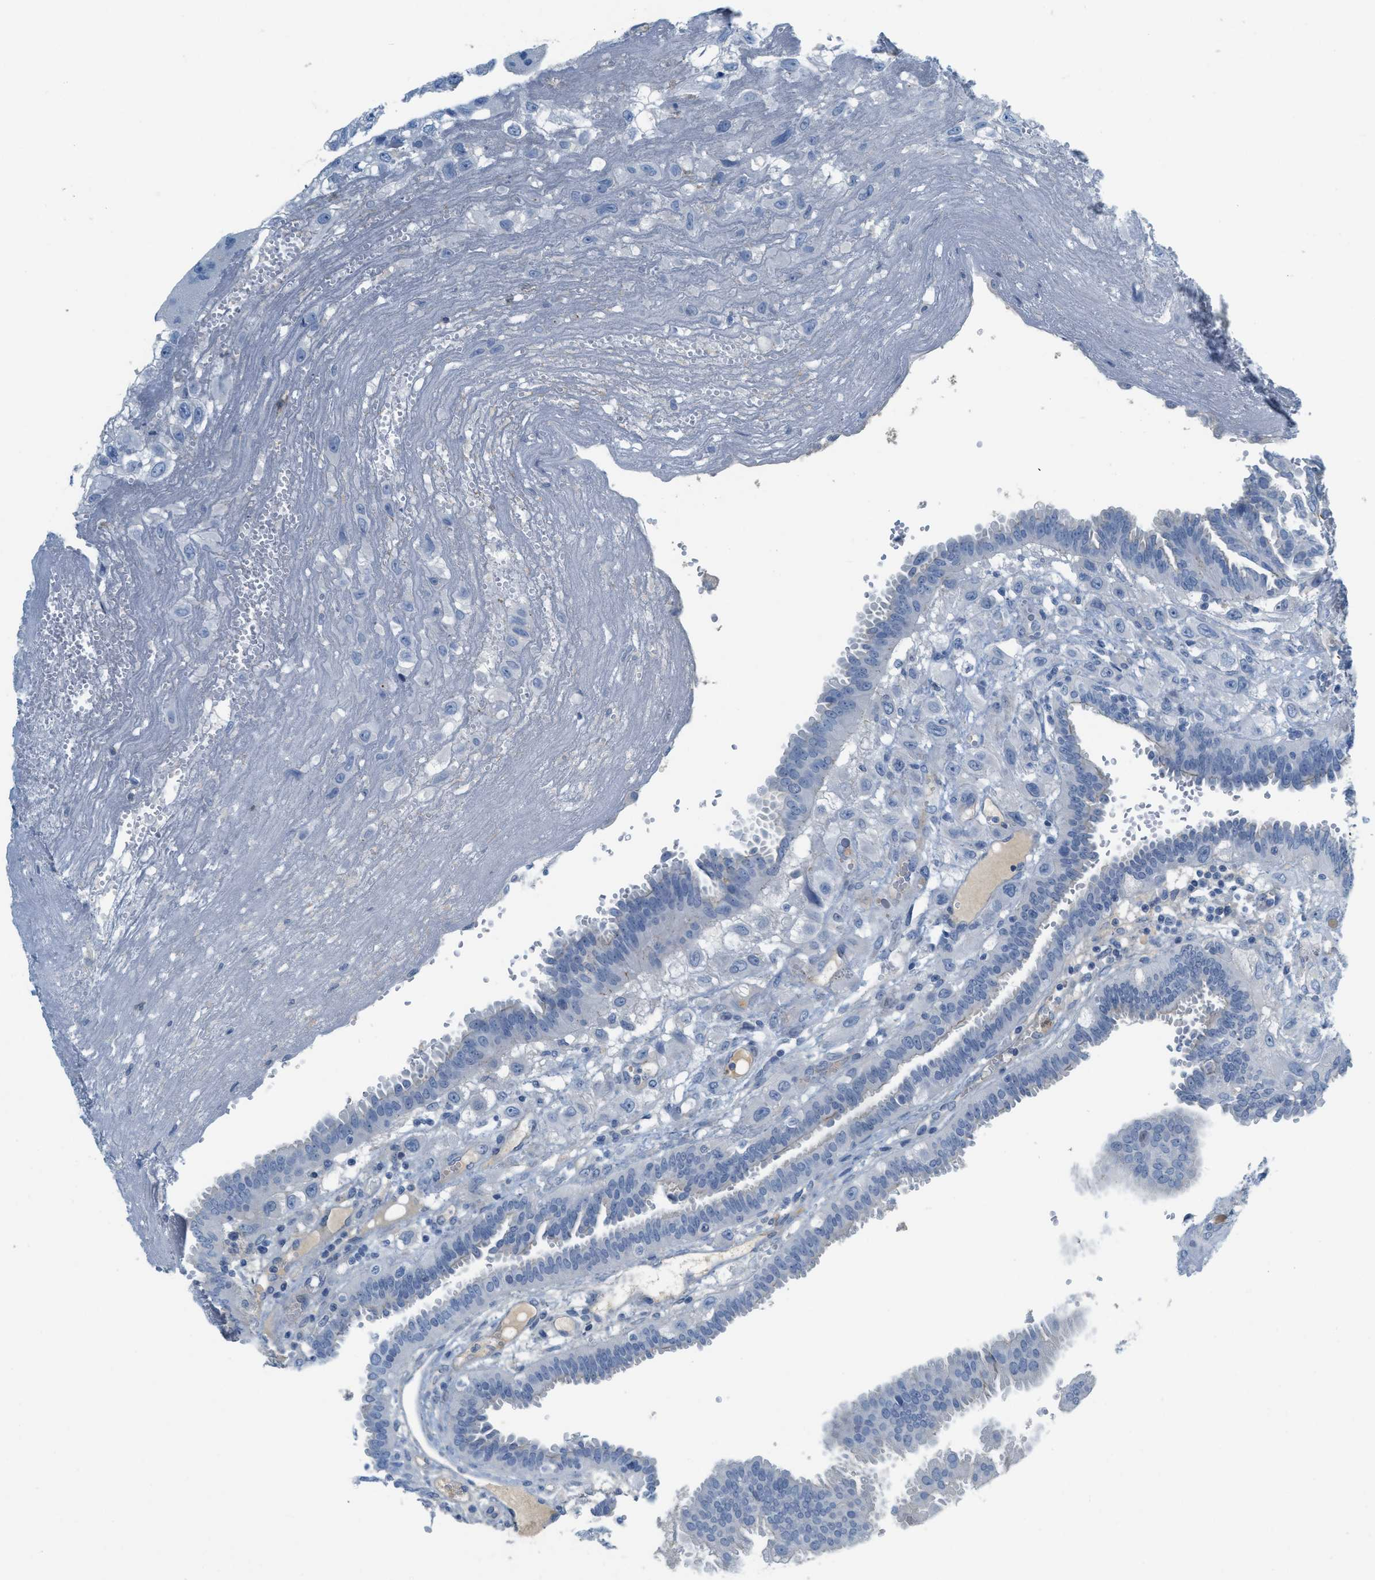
{"staining": {"intensity": "weak", "quantity": "<25%", "location": "cytoplasmic/membranous"}, "tissue": "fallopian tube", "cell_type": "Glandular cells", "image_type": "normal", "snomed": [{"axis": "morphology", "description": "Normal tissue, NOS"}, {"axis": "topography", "description": "Fallopian tube"}, {"axis": "topography", "description": "Placenta"}], "caption": "The photomicrograph reveals no significant expression in glandular cells of fallopian tube. The staining was performed using DAB to visualize the protein expression in brown, while the nuclei were stained in blue with hematoxylin (Magnification: 20x).", "gene": "CRB3", "patient": {"sex": "female", "age": 32}}